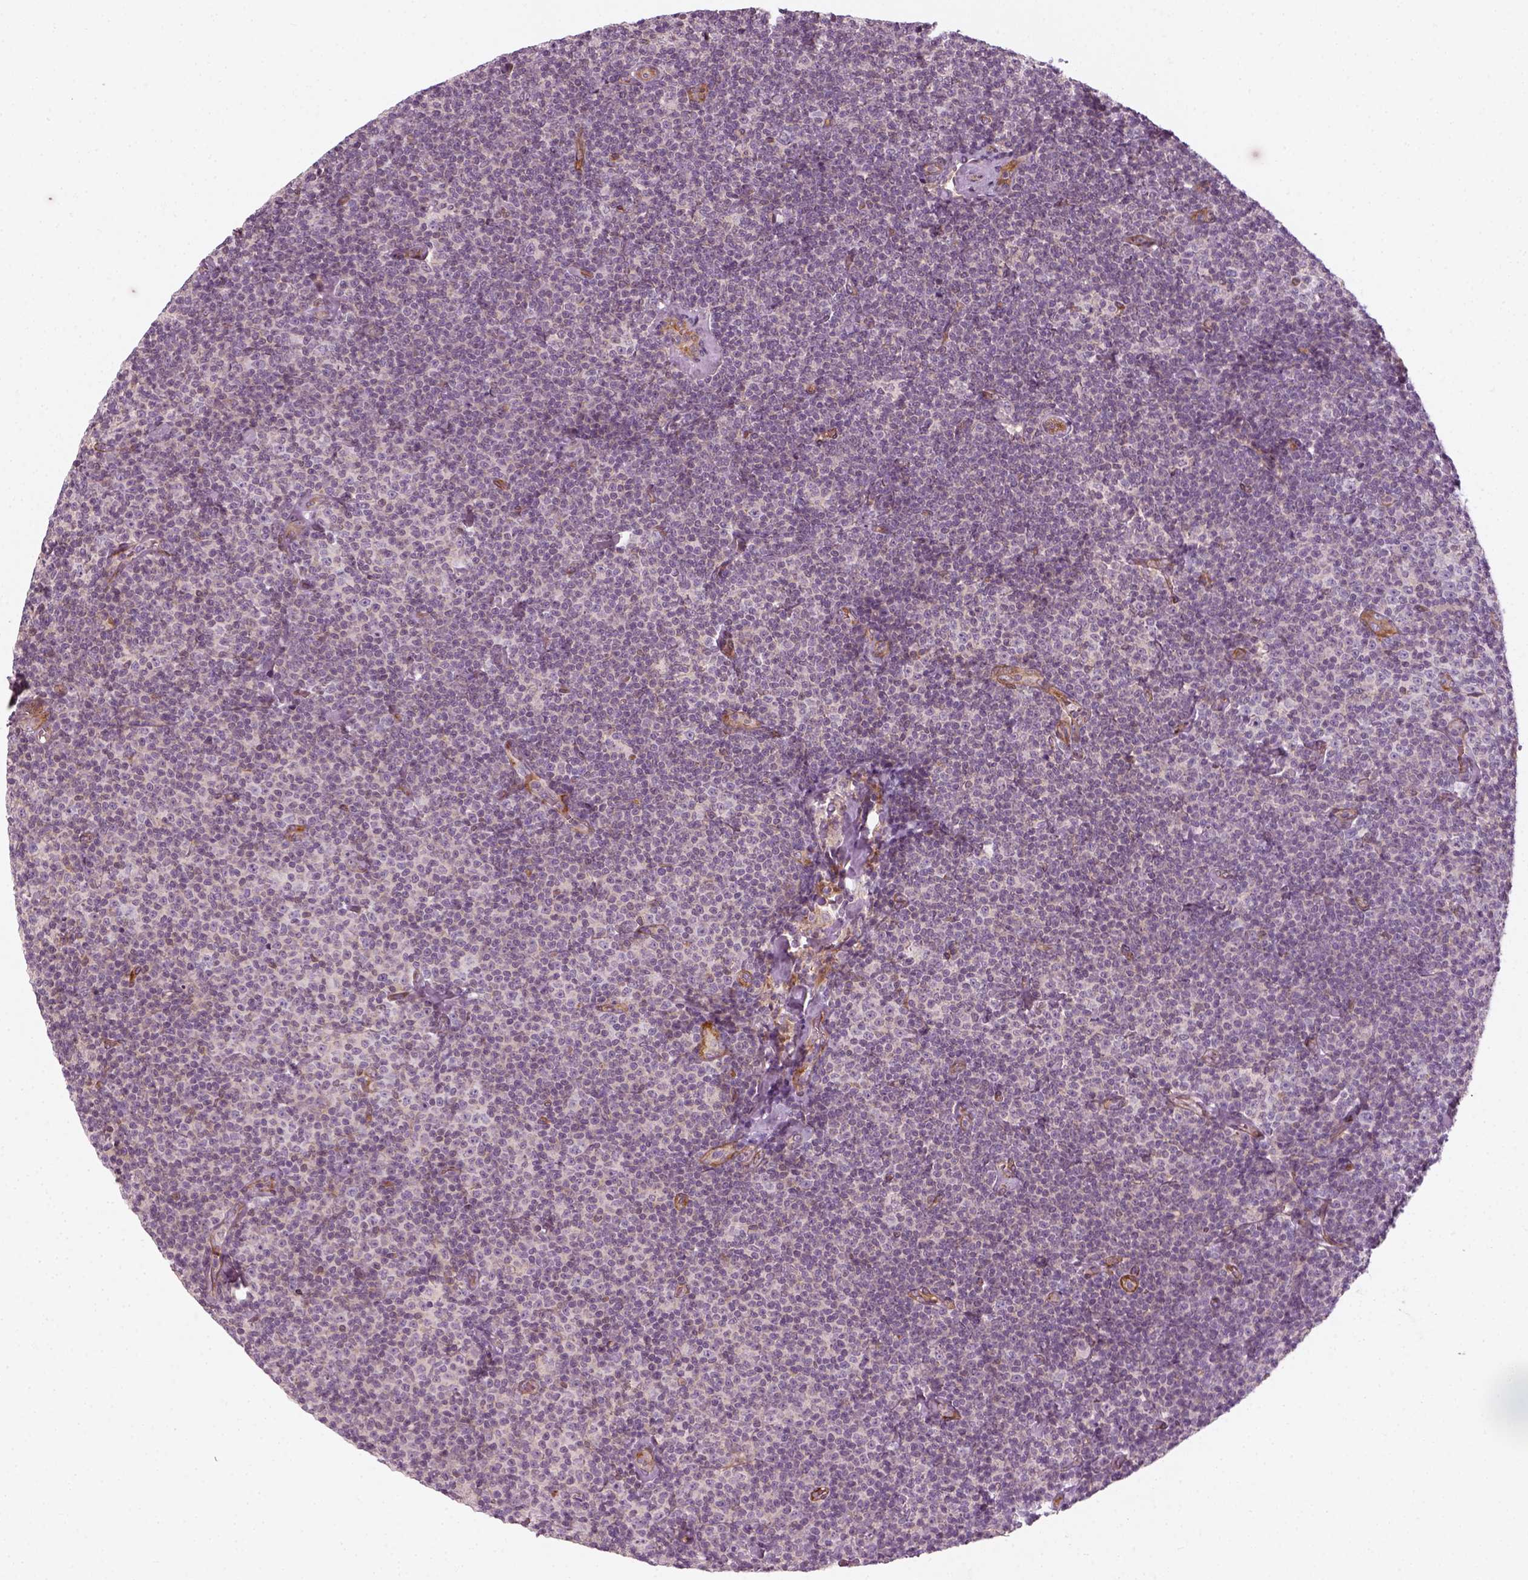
{"staining": {"intensity": "negative", "quantity": "none", "location": "none"}, "tissue": "lymphoma", "cell_type": "Tumor cells", "image_type": "cancer", "snomed": [{"axis": "morphology", "description": "Malignant lymphoma, non-Hodgkin's type, Low grade"}, {"axis": "topography", "description": "Lymph node"}], "caption": "The photomicrograph reveals no staining of tumor cells in lymphoma.", "gene": "DNASE1L1", "patient": {"sex": "male", "age": 81}}